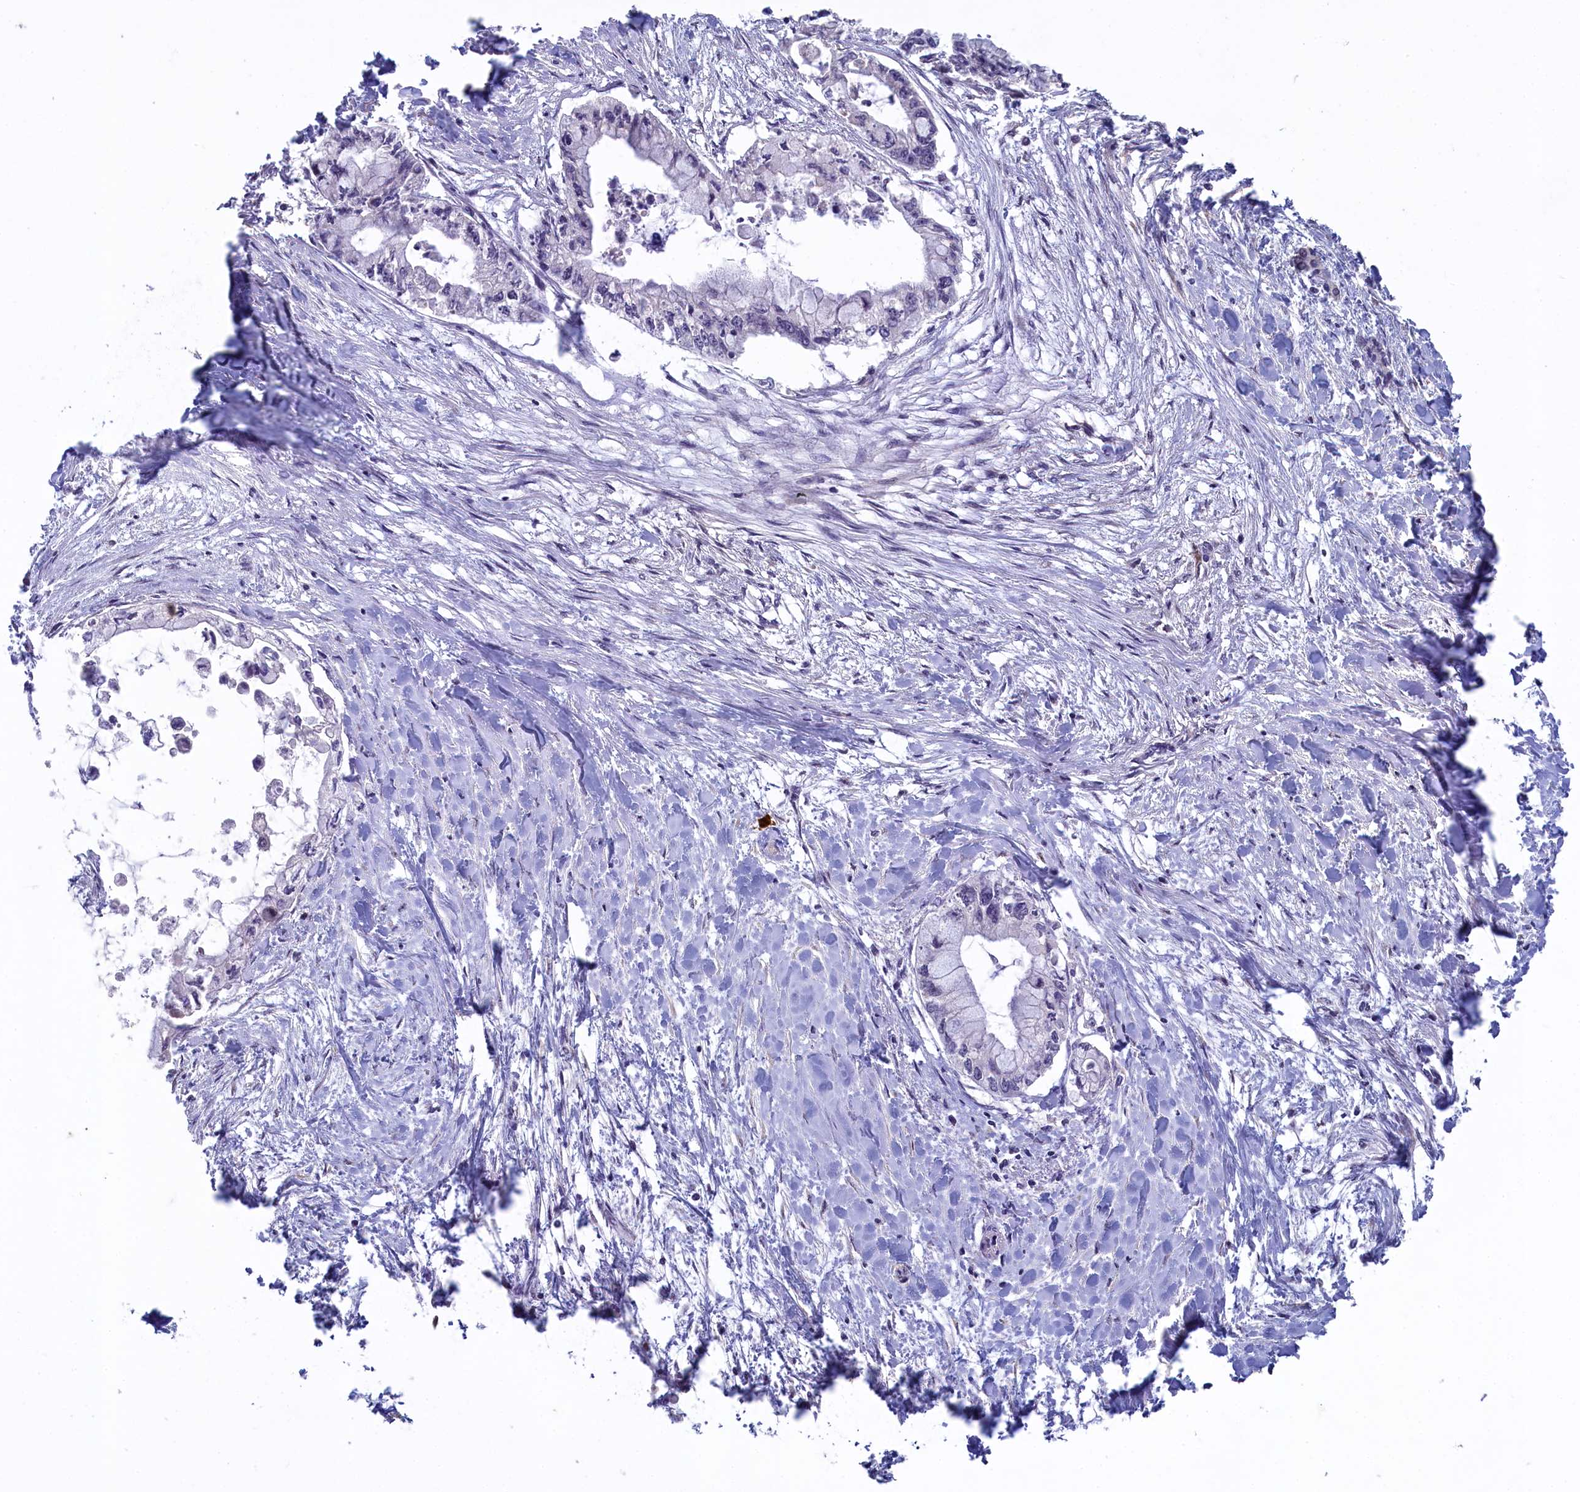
{"staining": {"intensity": "negative", "quantity": "none", "location": "none"}, "tissue": "pancreatic cancer", "cell_type": "Tumor cells", "image_type": "cancer", "snomed": [{"axis": "morphology", "description": "Adenocarcinoma, NOS"}, {"axis": "topography", "description": "Pancreas"}], "caption": "High magnification brightfield microscopy of pancreatic adenocarcinoma stained with DAB (brown) and counterstained with hematoxylin (blue): tumor cells show no significant expression.", "gene": "UCHL3", "patient": {"sex": "male", "age": 48}}